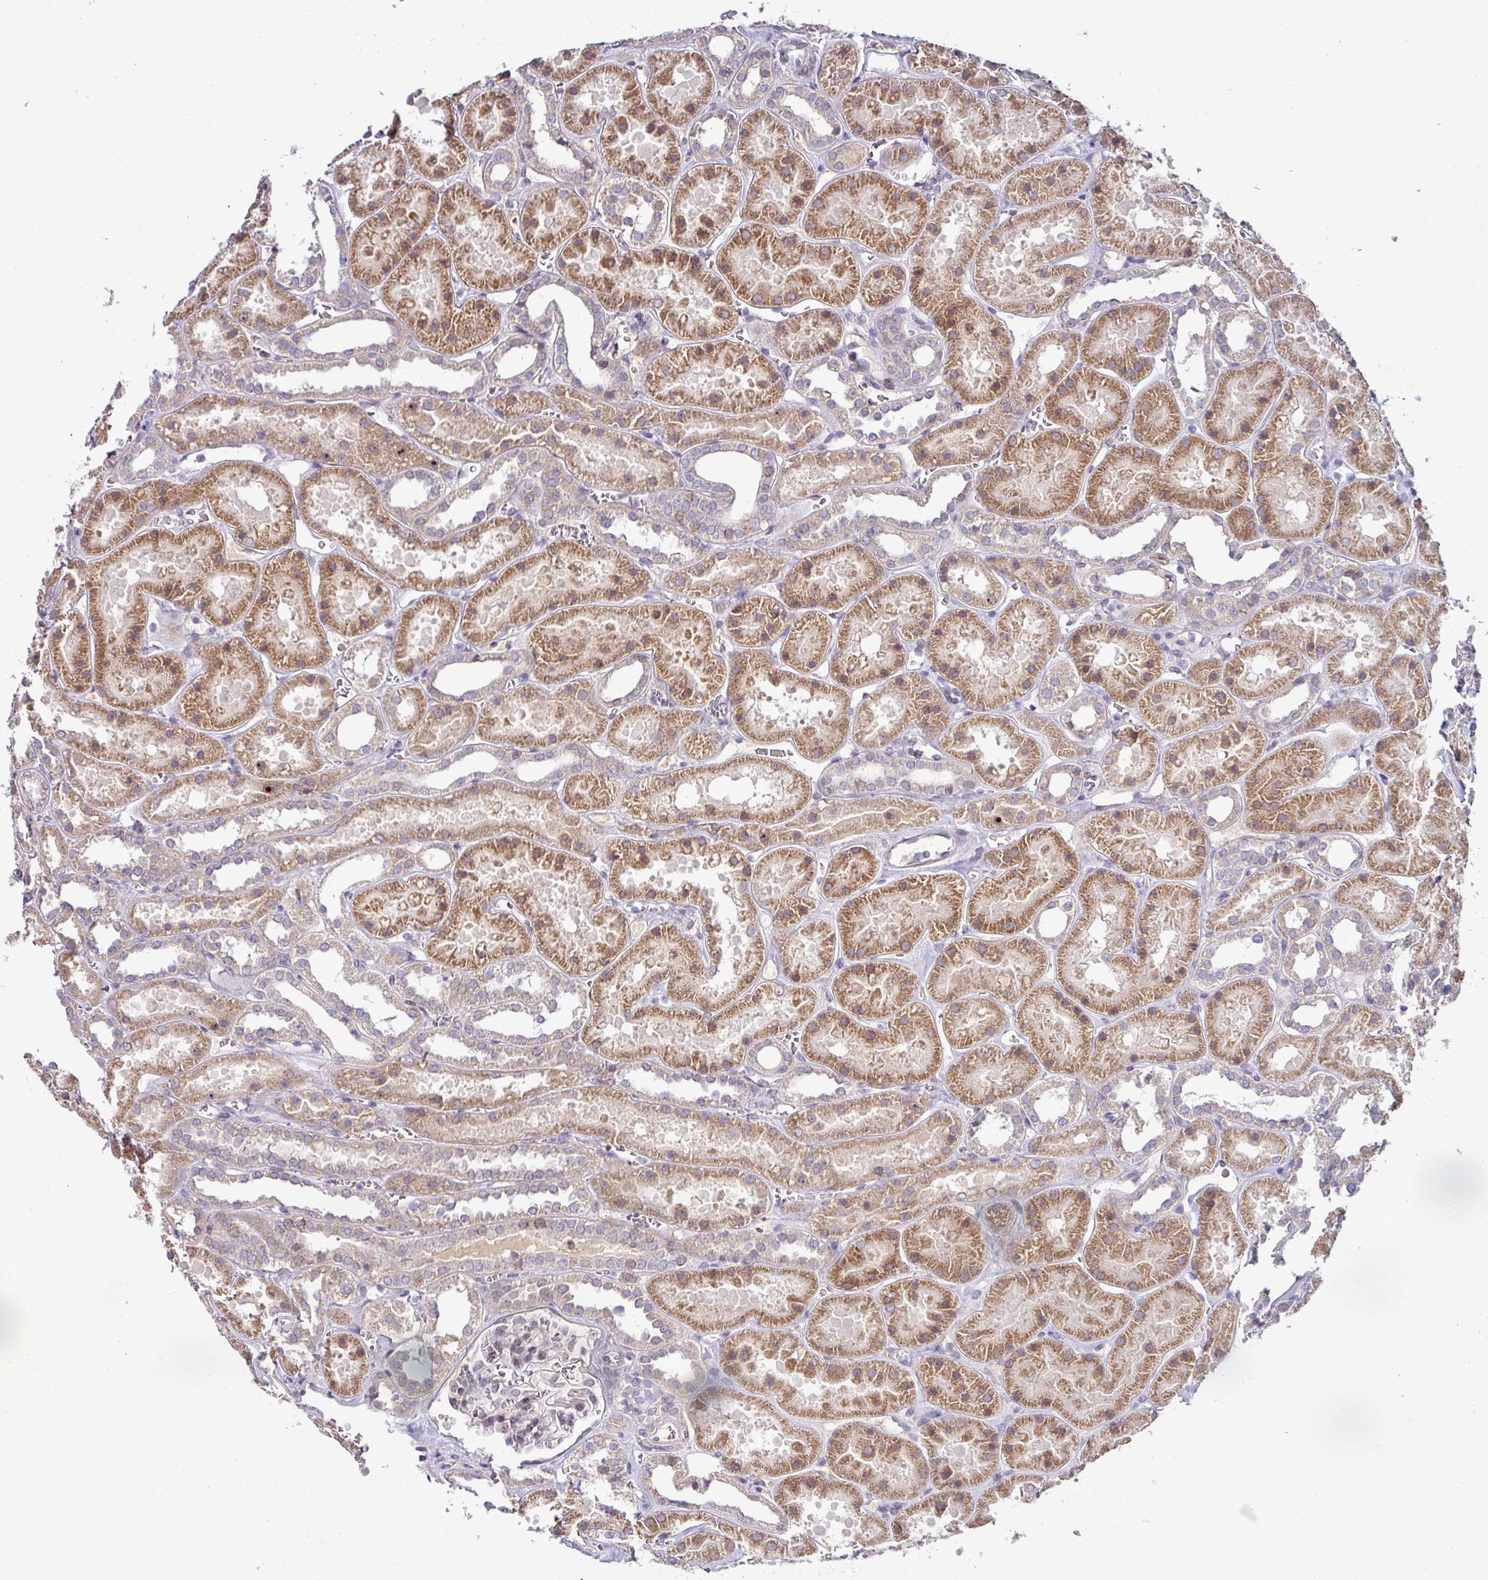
{"staining": {"intensity": "negative", "quantity": "none", "location": "none"}, "tissue": "kidney", "cell_type": "Cells in glomeruli", "image_type": "normal", "snomed": [{"axis": "morphology", "description": "Normal tissue, NOS"}, {"axis": "topography", "description": "Kidney"}], "caption": "Immunohistochemical staining of benign human kidney exhibits no significant staining in cells in glomeruli. (Brightfield microscopy of DAB IHC at high magnification).", "gene": "SLAMF6", "patient": {"sex": "female", "age": 41}}